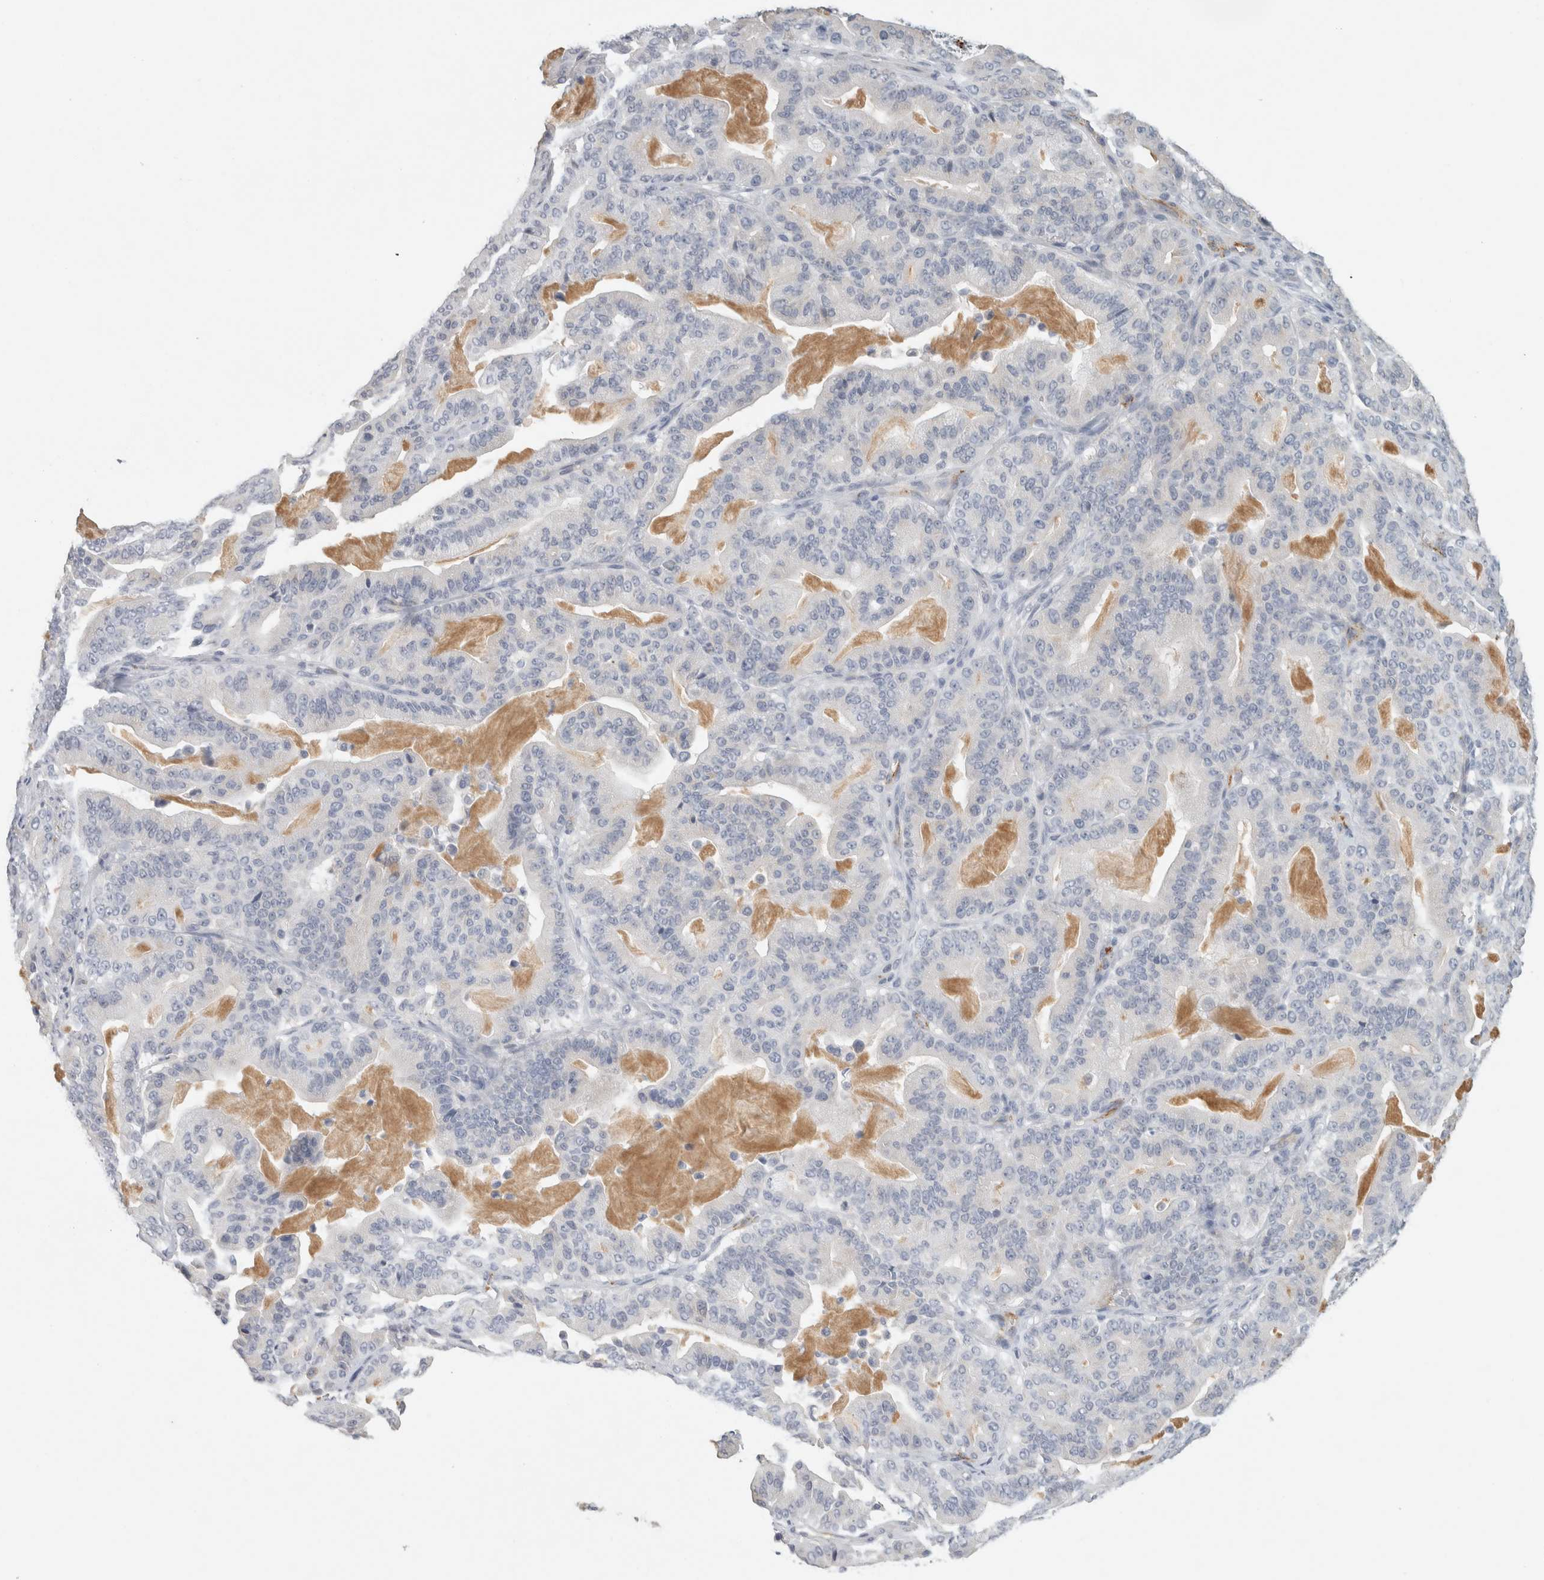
{"staining": {"intensity": "negative", "quantity": "none", "location": "none"}, "tissue": "pancreatic cancer", "cell_type": "Tumor cells", "image_type": "cancer", "snomed": [{"axis": "morphology", "description": "Adenocarcinoma, NOS"}, {"axis": "topography", "description": "Pancreas"}], "caption": "There is no significant expression in tumor cells of pancreatic cancer (adenocarcinoma).", "gene": "CD36", "patient": {"sex": "male", "age": 63}}